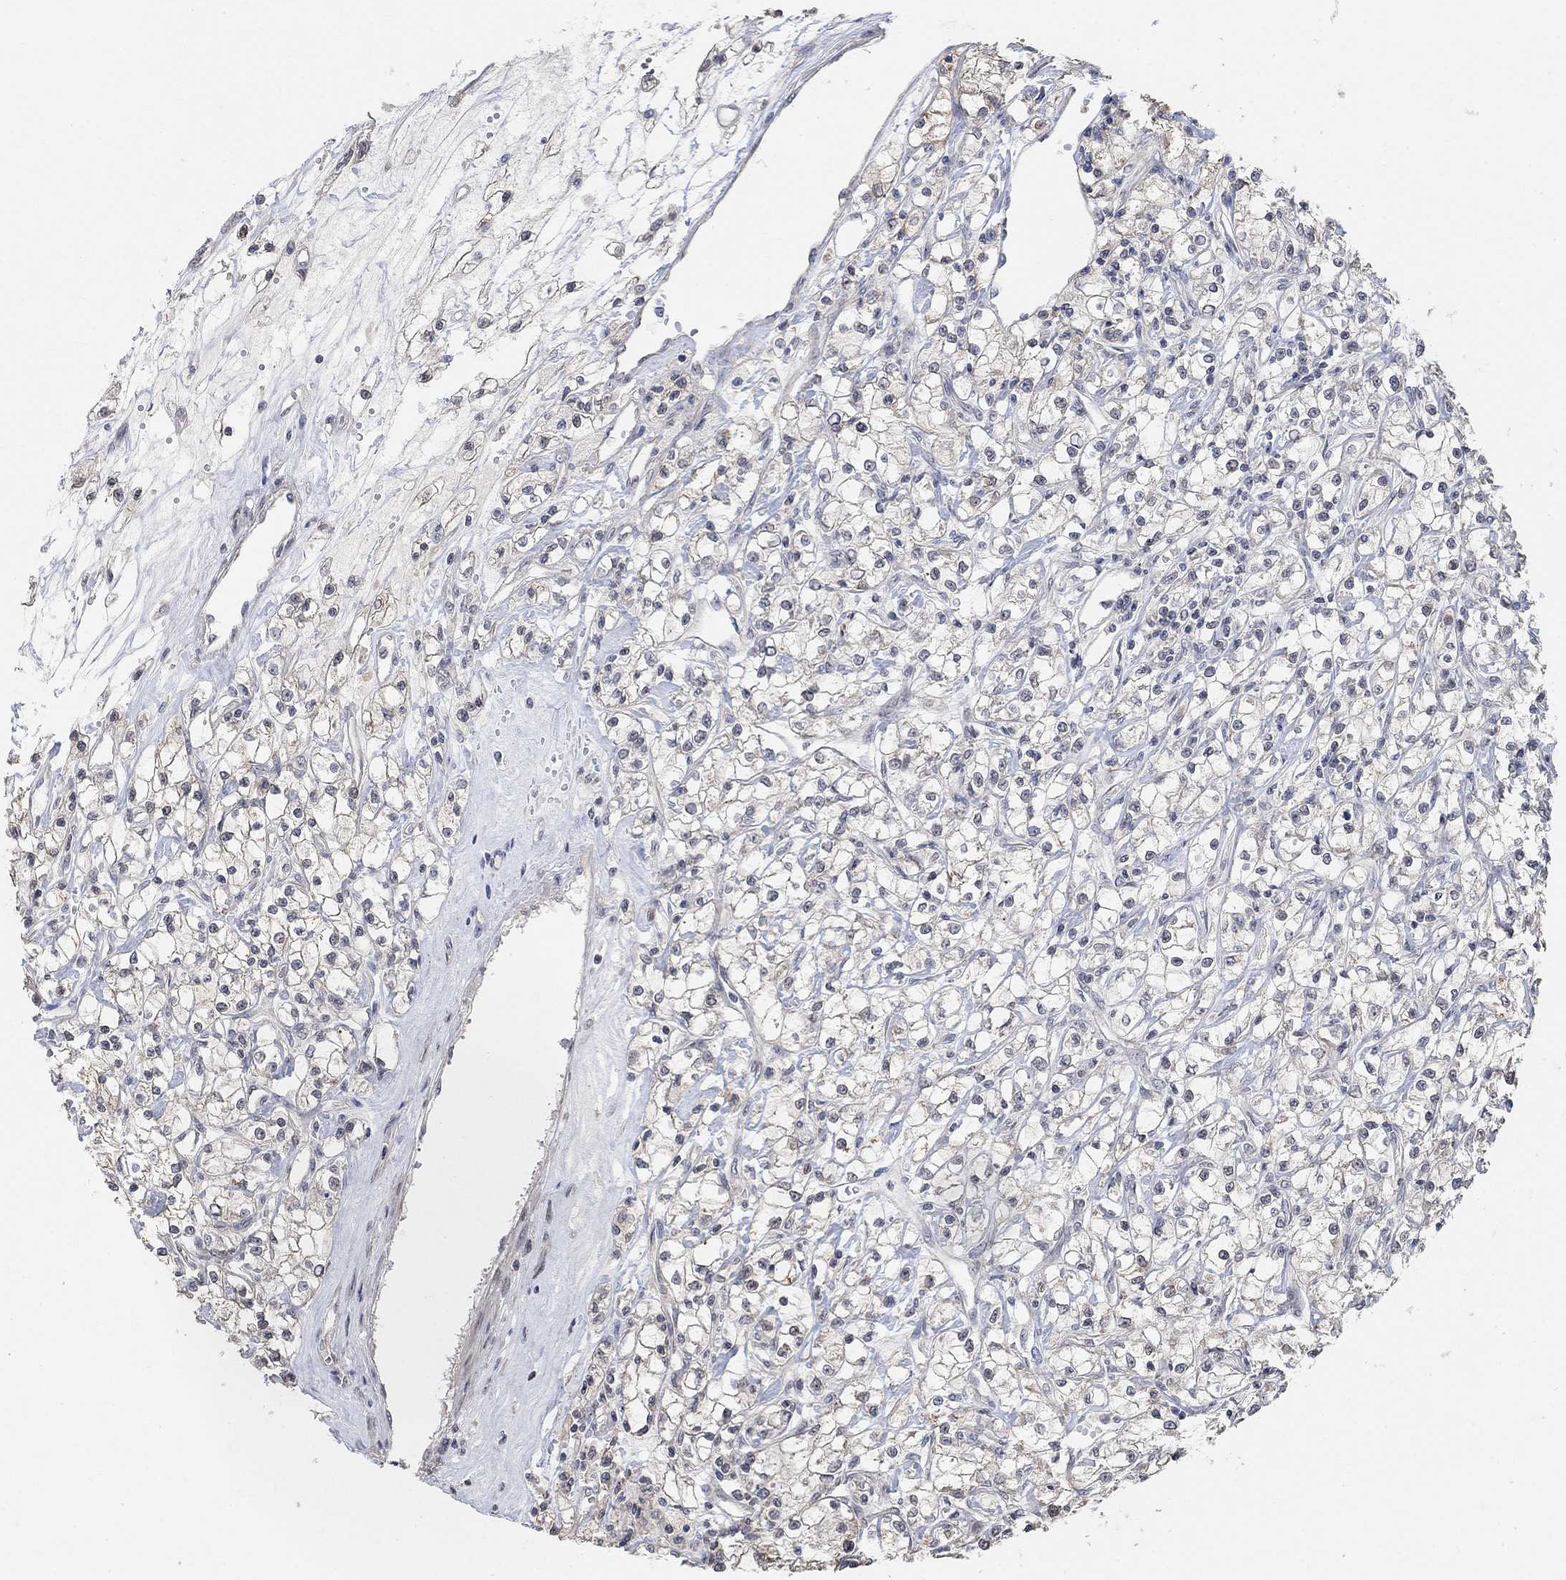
{"staining": {"intensity": "weak", "quantity": "25%-75%", "location": "cytoplasmic/membranous"}, "tissue": "renal cancer", "cell_type": "Tumor cells", "image_type": "cancer", "snomed": [{"axis": "morphology", "description": "Adenocarcinoma, NOS"}, {"axis": "topography", "description": "Kidney"}], "caption": "This image displays immunohistochemistry (IHC) staining of renal adenocarcinoma, with low weak cytoplasmic/membranous expression in about 25%-75% of tumor cells.", "gene": "UNC5B", "patient": {"sex": "female", "age": 59}}